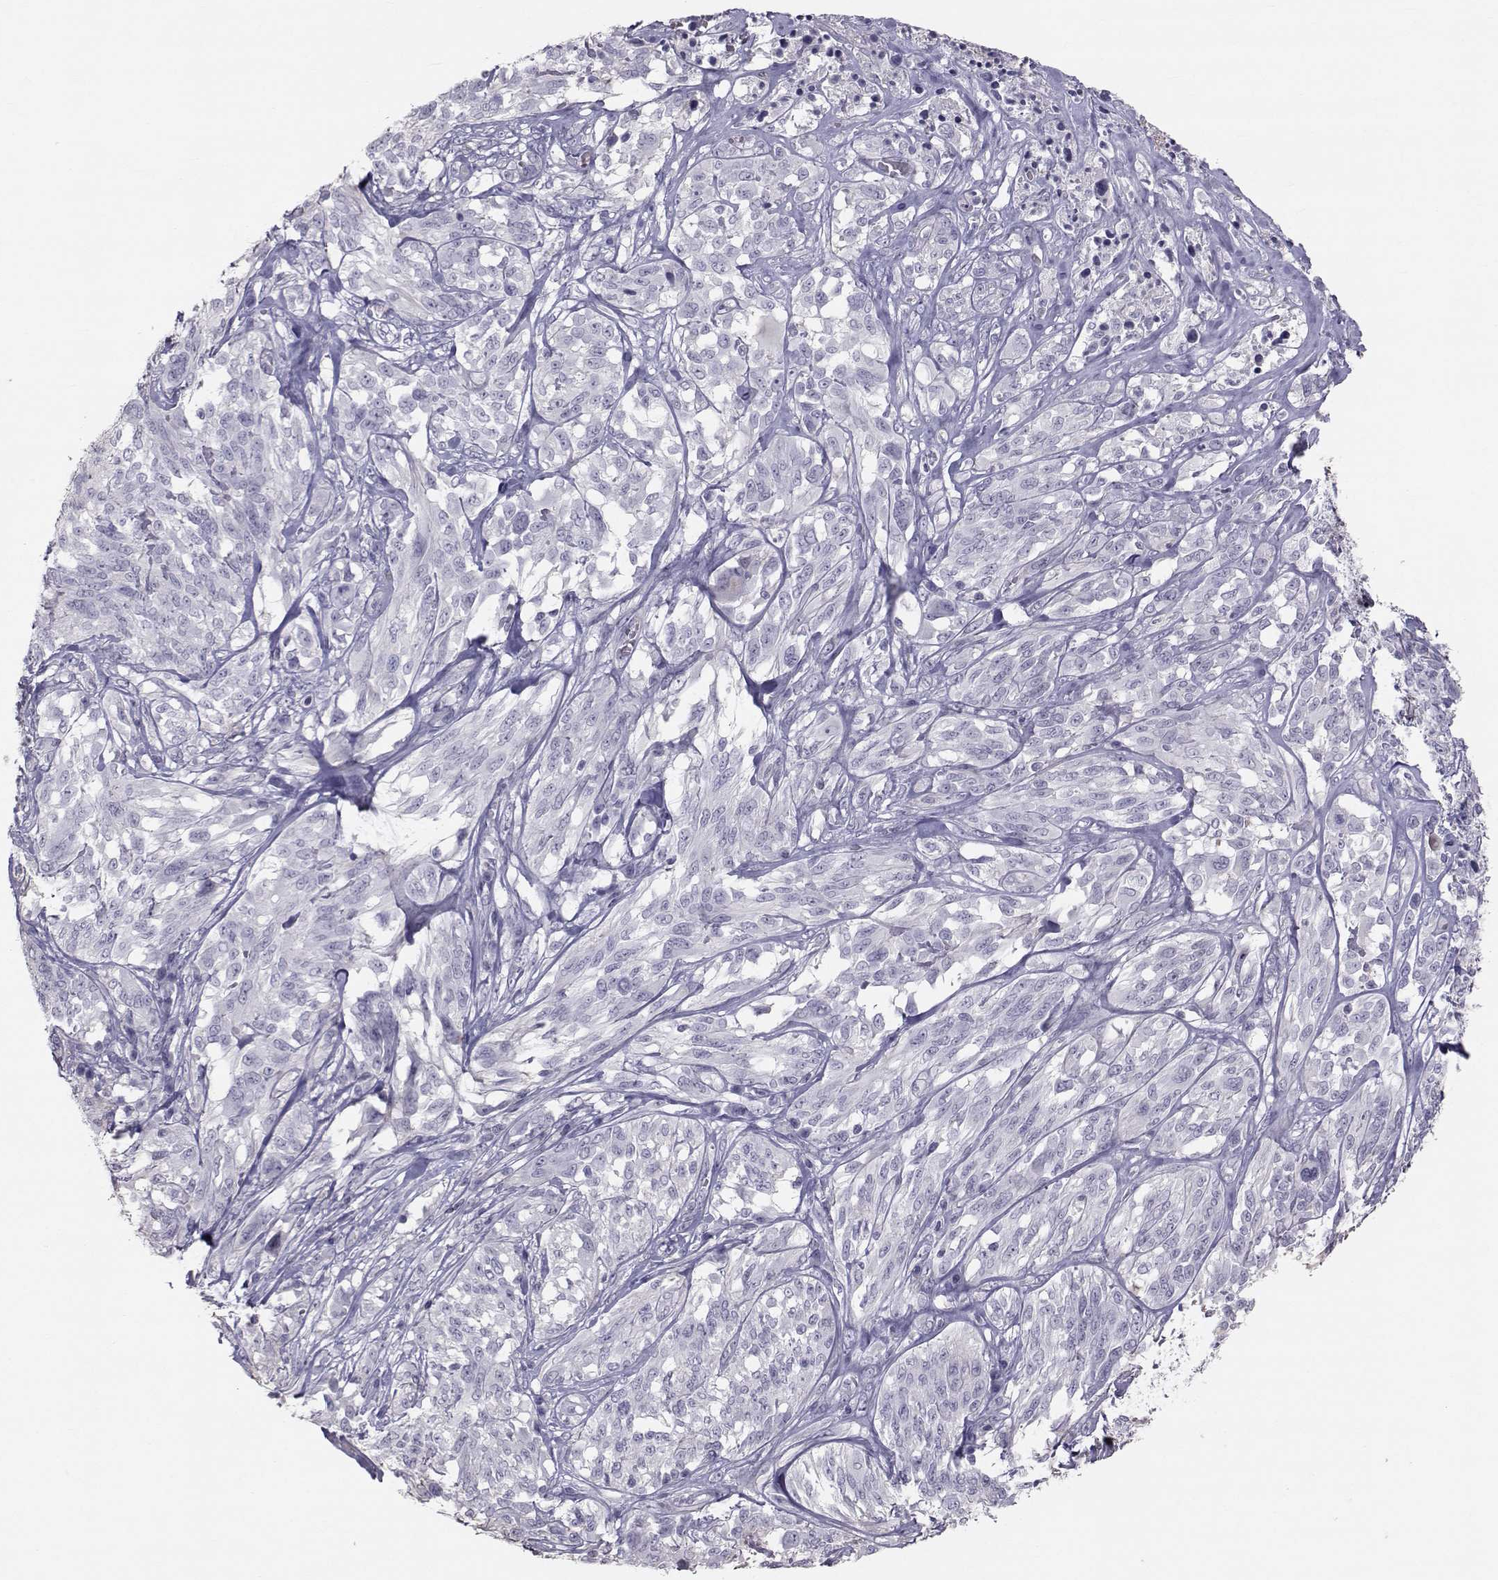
{"staining": {"intensity": "negative", "quantity": "none", "location": "none"}, "tissue": "melanoma", "cell_type": "Tumor cells", "image_type": "cancer", "snomed": [{"axis": "morphology", "description": "Malignant melanoma, NOS"}, {"axis": "topography", "description": "Skin"}], "caption": "Image shows no significant protein positivity in tumor cells of malignant melanoma. Nuclei are stained in blue.", "gene": "GARIN3", "patient": {"sex": "female", "age": 91}}